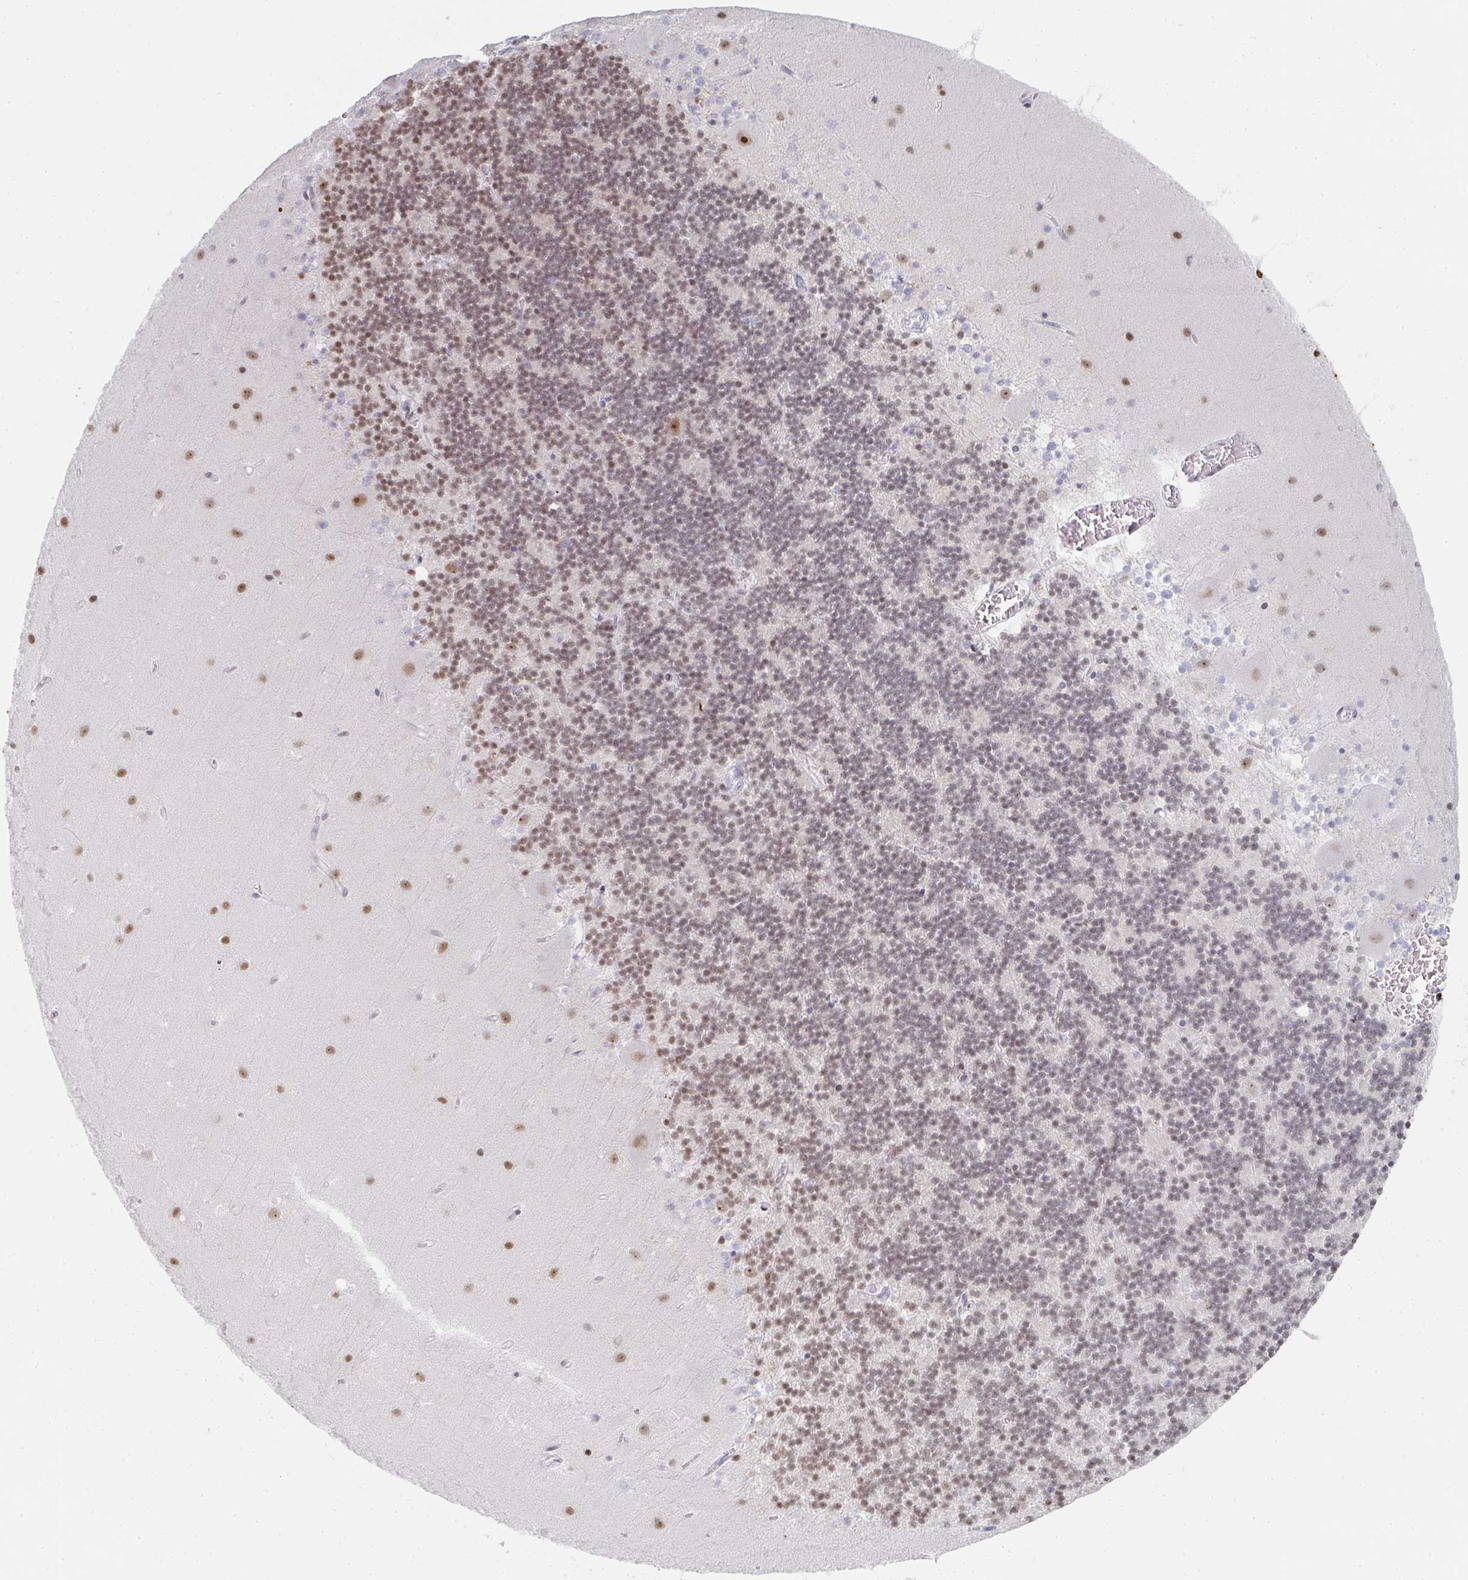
{"staining": {"intensity": "weak", "quantity": ">75%", "location": "nuclear"}, "tissue": "cerebellum", "cell_type": "Cells in granular layer", "image_type": "normal", "snomed": [{"axis": "morphology", "description": "Normal tissue, NOS"}, {"axis": "topography", "description": "Cerebellum"}], "caption": "Immunohistochemistry micrograph of benign human cerebellum stained for a protein (brown), which shows low levels of weak nuclear staining in about >75% of cells in granular layer.", "gene": "POU2AF2", "patient": {"sex": "male", "age": 54}}